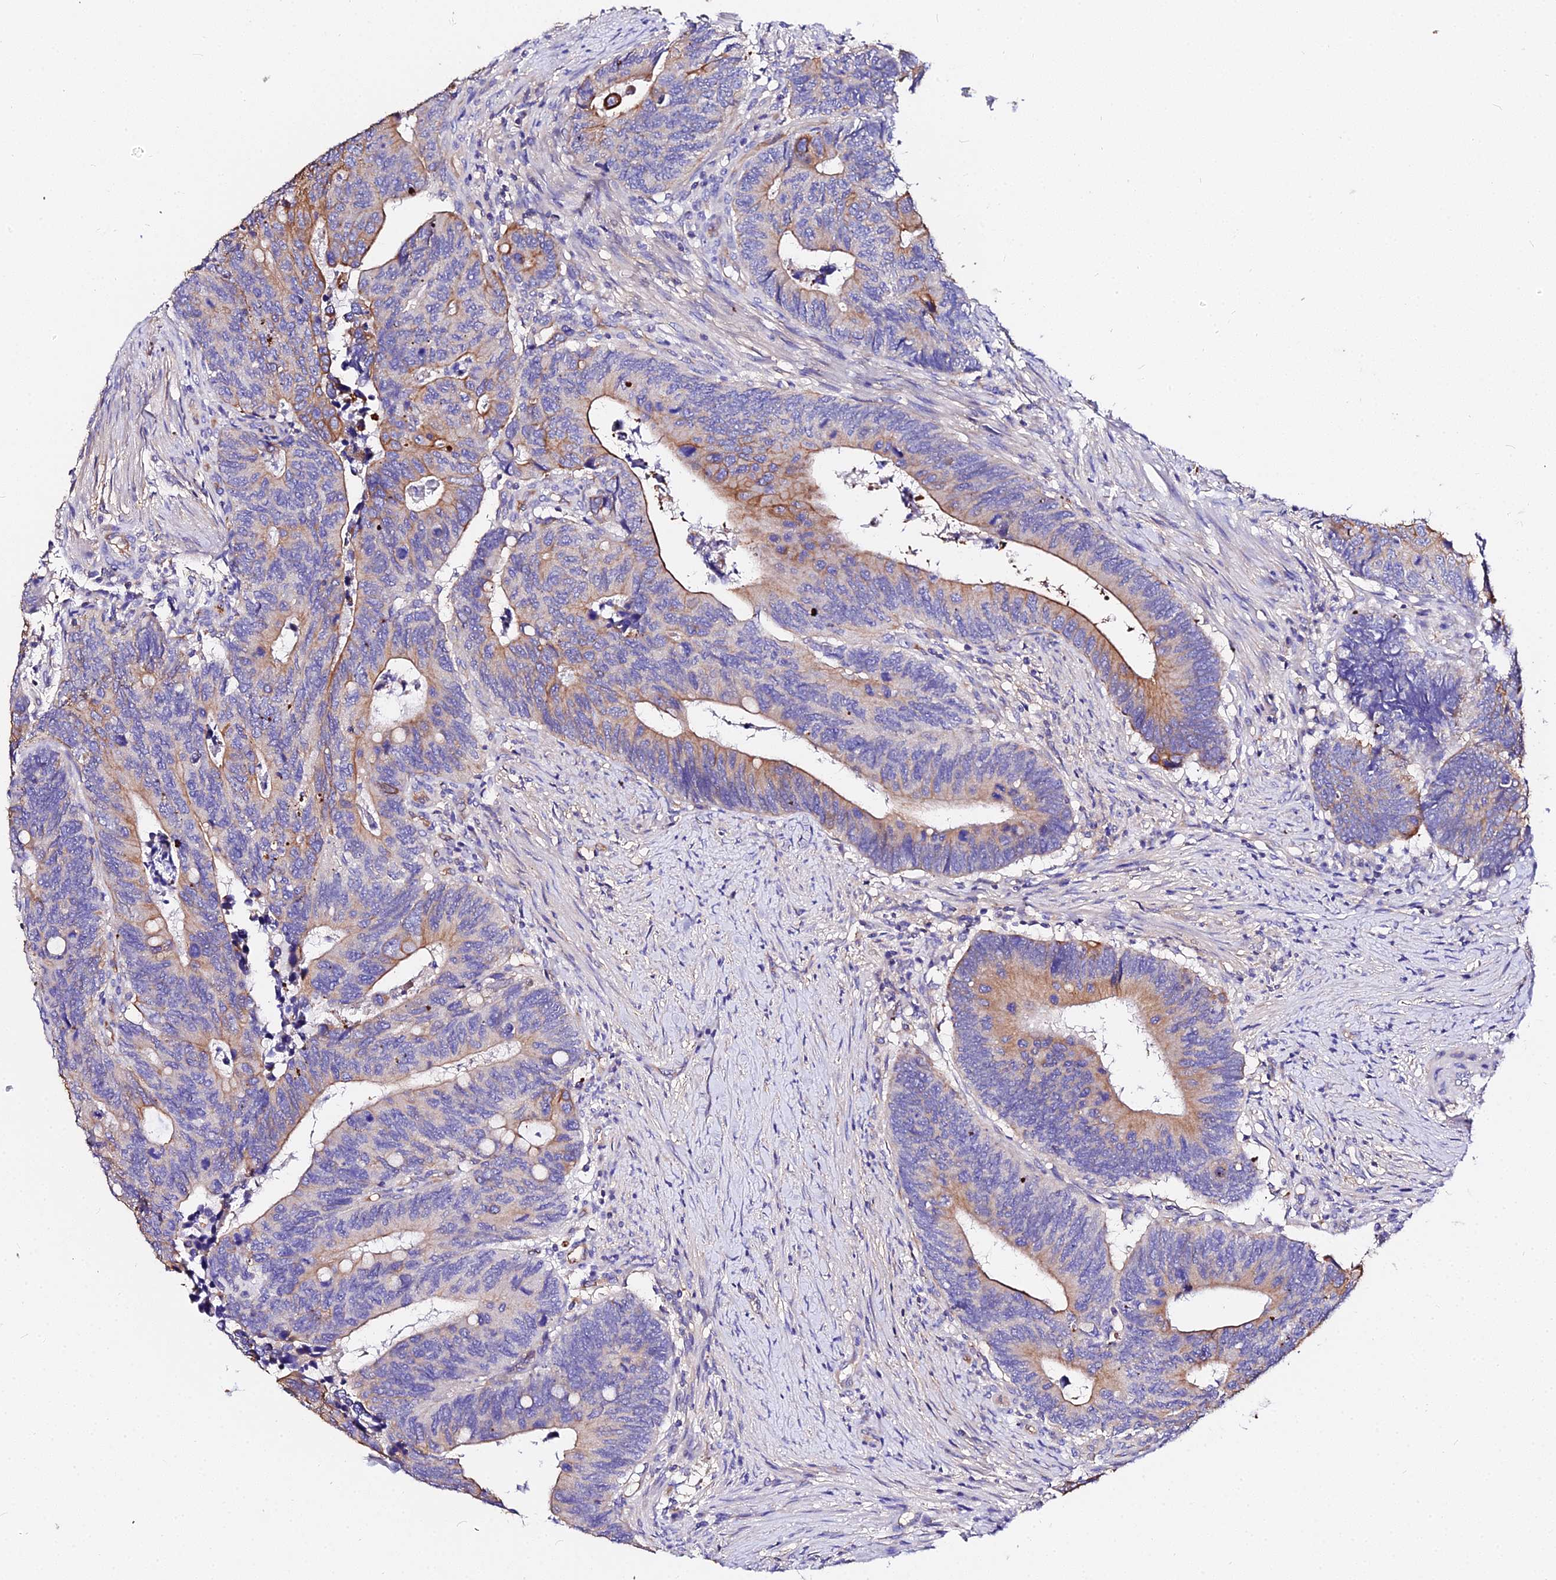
{"staining": {"intensity": "moderate", "quantity": "25%-75%", "location": "cytoplasmic/membranous"}, "tissue": "colorectal cancer", "cell_type": "Tumor cells", "image_type": "cancer", "snomed": [{"axis": "morphology", "description": "Adenocarcinoma, NOS"}, {"axis": "topography", "description": "Colon"}], "caption": "Colorectal adenocarcinoma tissue reveals moderate cytoplasmic/membranous positivity in approximately 25%-75% of tumor cells, visualized by immunohistochemistry. (Stains: DAB in brown, nuclei in blue, Microscopy: brightfield microscopy at high magnification).", "gene": "DAW1", "patient": {"sex": "male", "age": 87}}